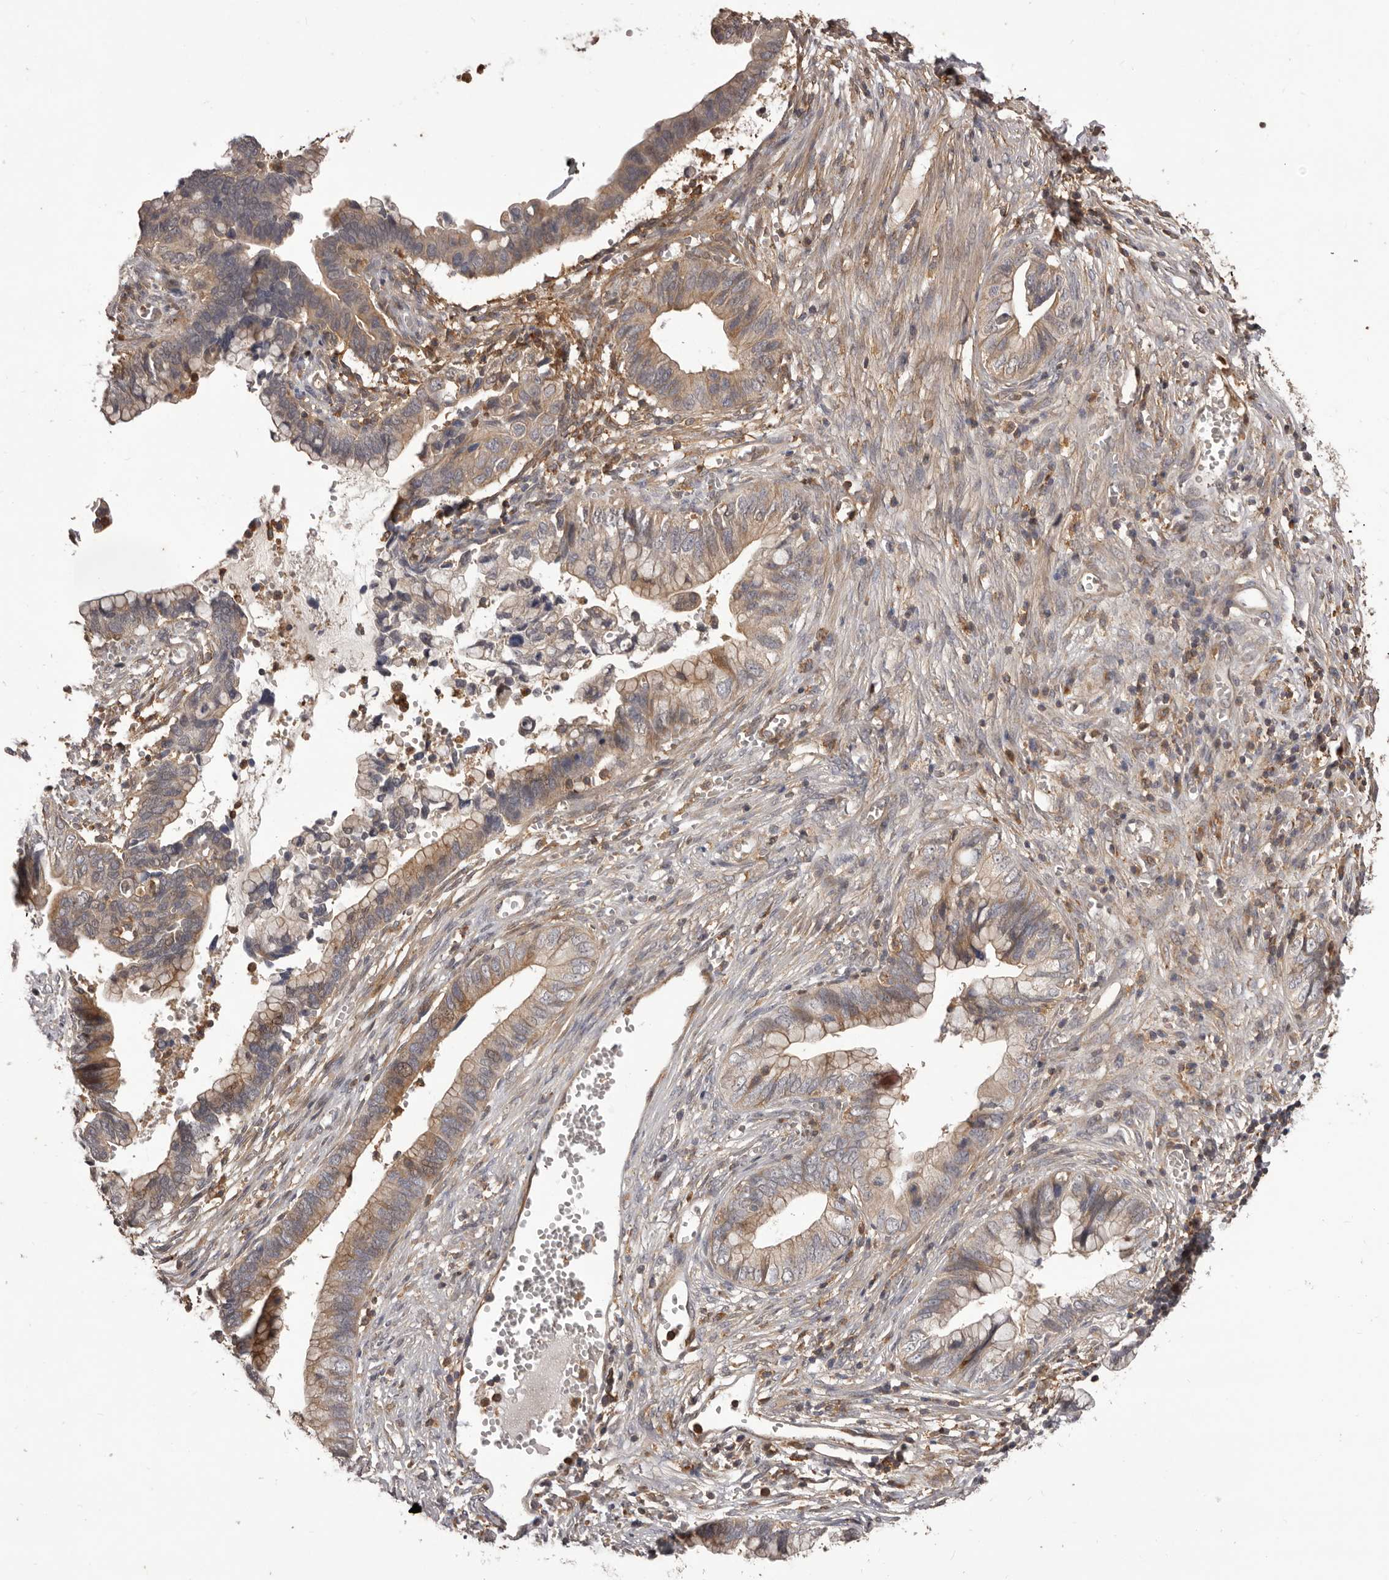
{"staining": {"intensity": "weak", "quantity": "25%-75%", "location": "cytoplasmic/membranous"}, "tissue": "cervical cancer", "cell_type": "Tumor cells", "image_type": "cancer", "snomed": [{"axis": "morphology", "description": "Adenocarcinoma, NOS"}, {"axis": "topography", "description": "Cervix"}], "caption": "Immunohistochemistry (IHC) micrograph of neoplastic tissue: human cervical cancer stained using immunohistochemistry reveals low levels of weak protein expression localized specifically in the cytoplasmic/membranous of tumor cells, appearing as a cytoplasmic/membranous brown color.", "gene": "GLIPR2", "patient": {"sex": "female", "age": 44}}